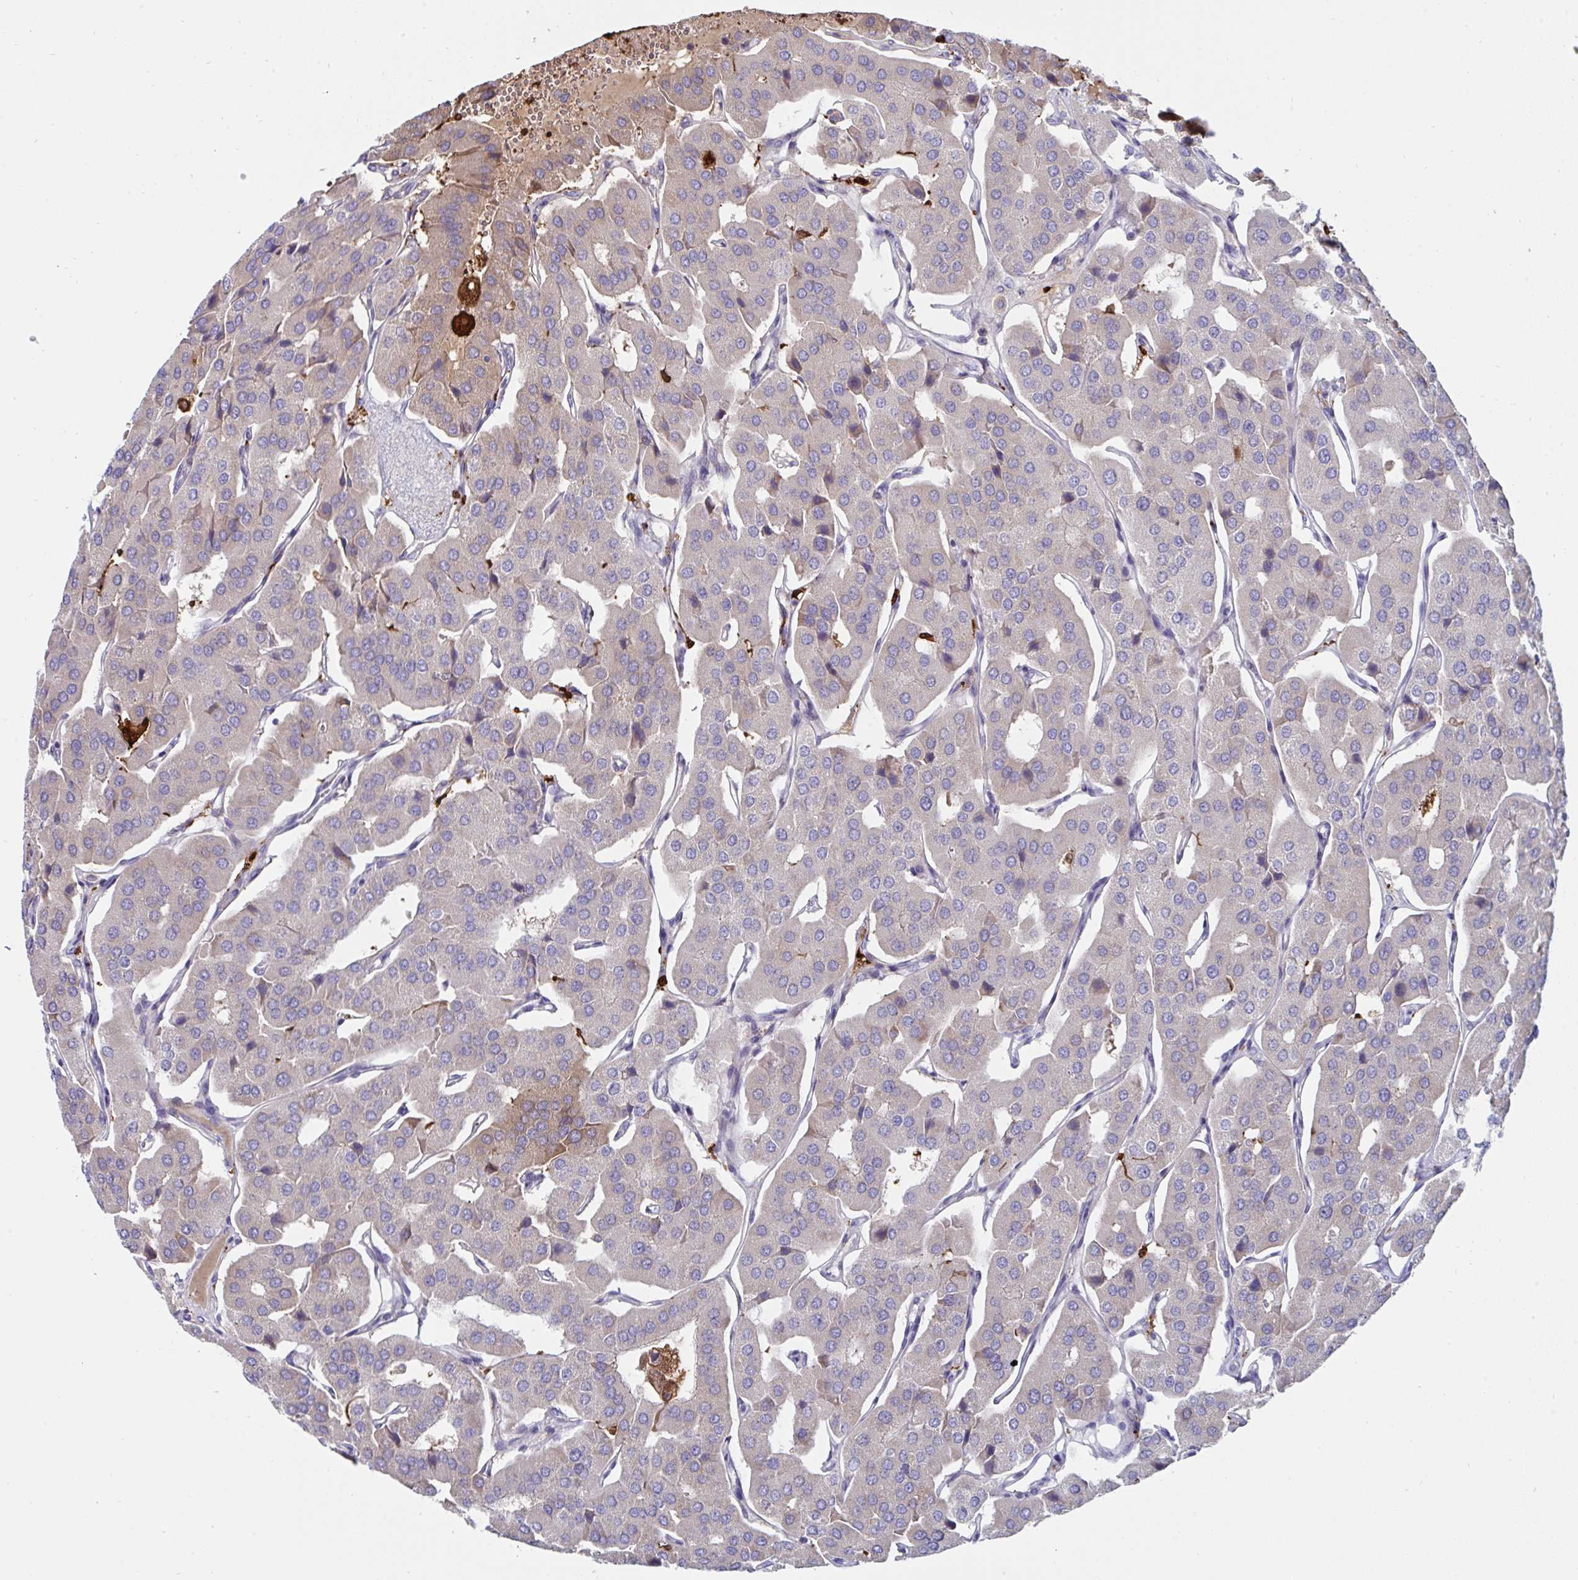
{"staining": {"intensity": "weak", "quantity": "25%-75%", "location": "cytoplasmic/membranous"}, "tissue": "parathyroid gland", "cell_type": "Glandular cells", "image_type": "normal", "snomed": [{"axis": "morphology", "description": "Normal tissue, NOS"}, {"axis": "morphology", "description": "Adenoma, NOS"}, {"axis": "topography", "description": "Parathyroid gland"}], "caption": "Glandular cells display weak cytoplasmic/membranous positivity in about 25%-75% of cells in unremarkable parathyroid gland. (DAB = brown stain, brightfield microscopy at high magnification).", "gene": "FBXL13", "patient": {"sex": "female", "age": 86}}